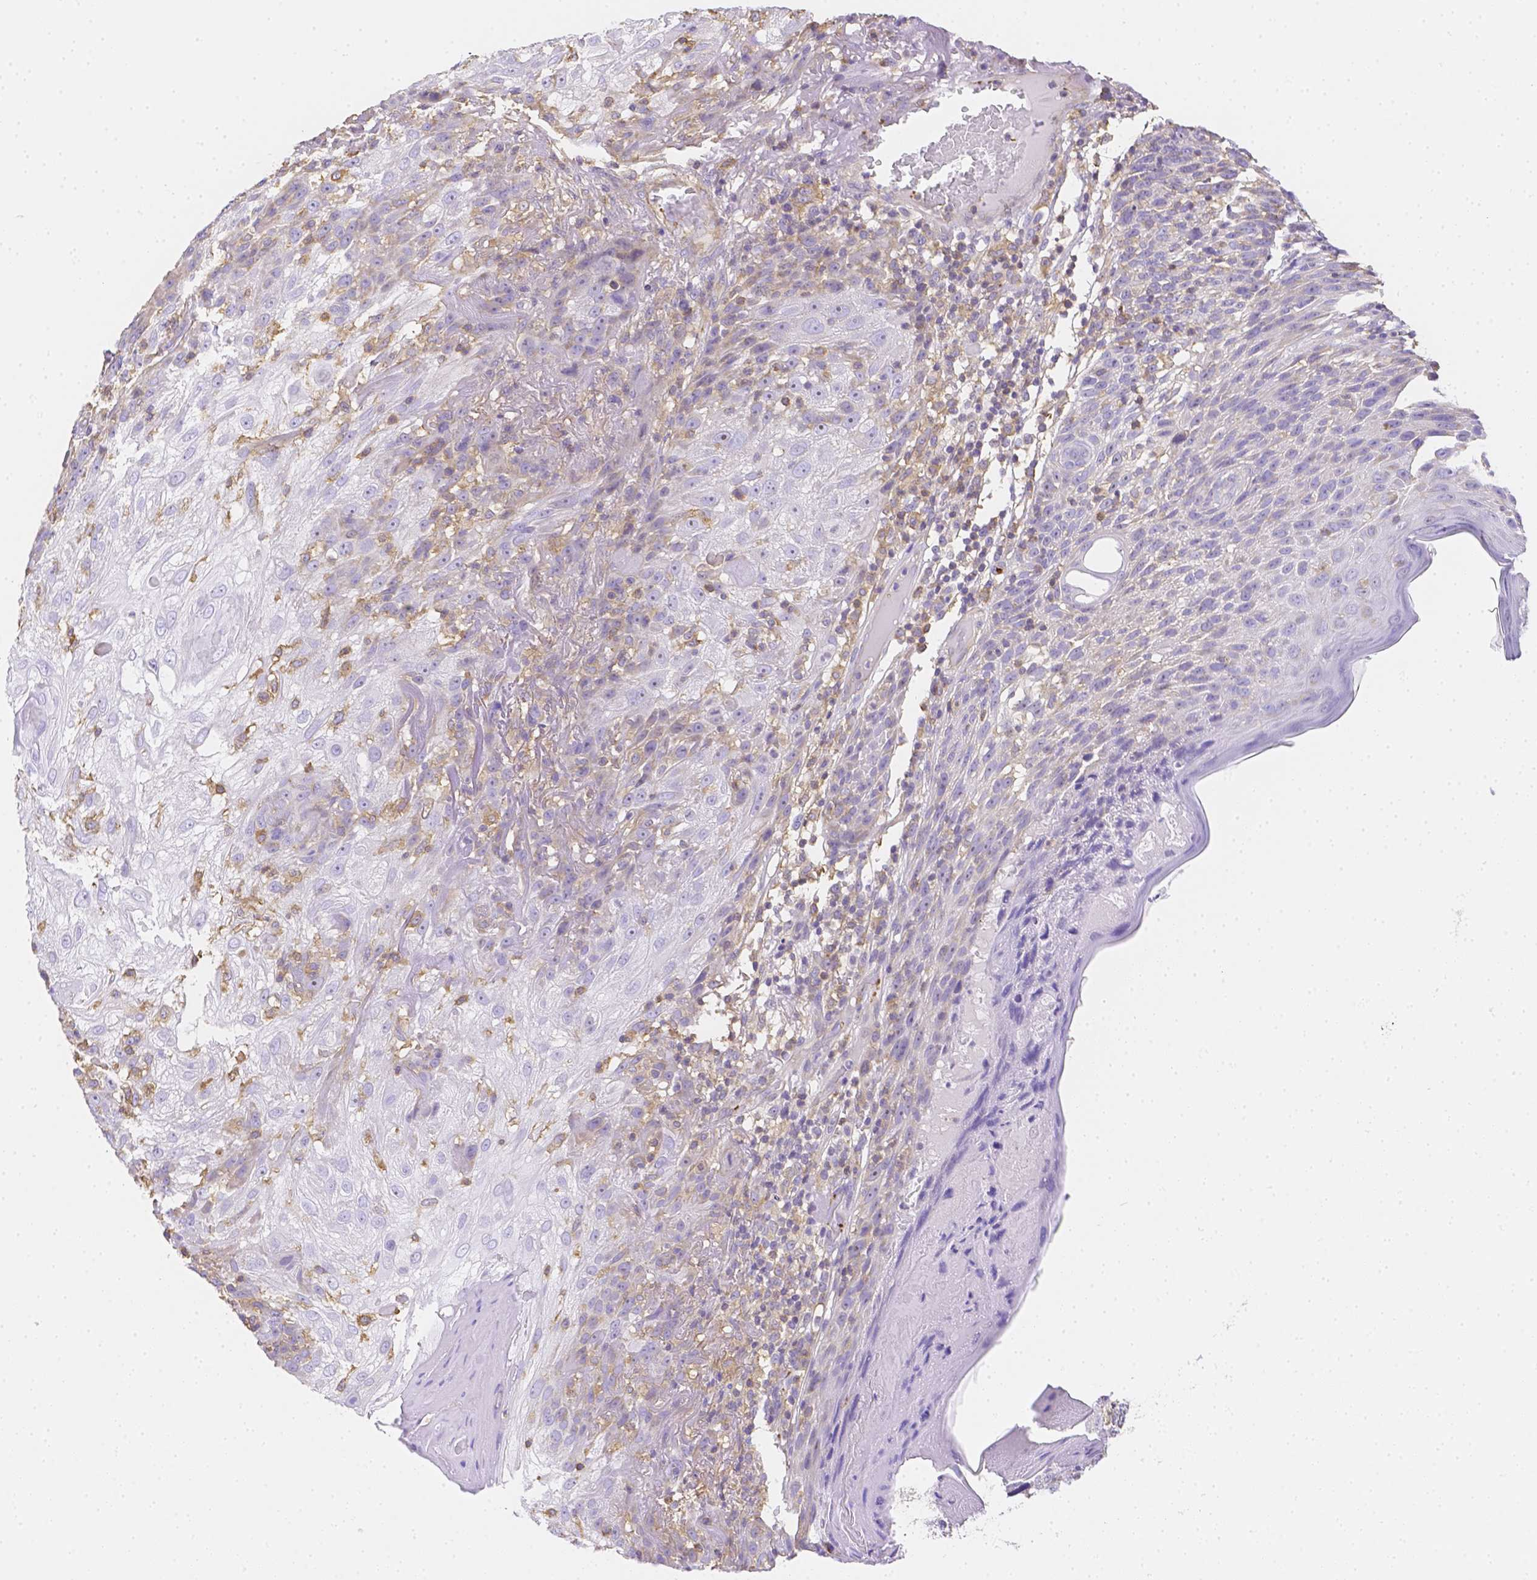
{"staining": {"intensity": "negative", "quantity": "none", "location": "none"}, "tissue": "skin cancer", "cell_type": "Tumor cells", "image_type": "cancer", "snomed": [{"axis": "morphology", "description": "Normal tissue, NOS"}, {"axis": "morphology", "description": "Squamous cell carcinoma, NOS"}, {"axis": "topography", "description": "Skin"}], "caption": "Tumor cells show no significant expression in skin cancer. (Immunohistochemistry (ihc), brightfield microscopy, high magnification).", "gene": "ASAH2", "patient": {"sex": "female", "age": 83}}